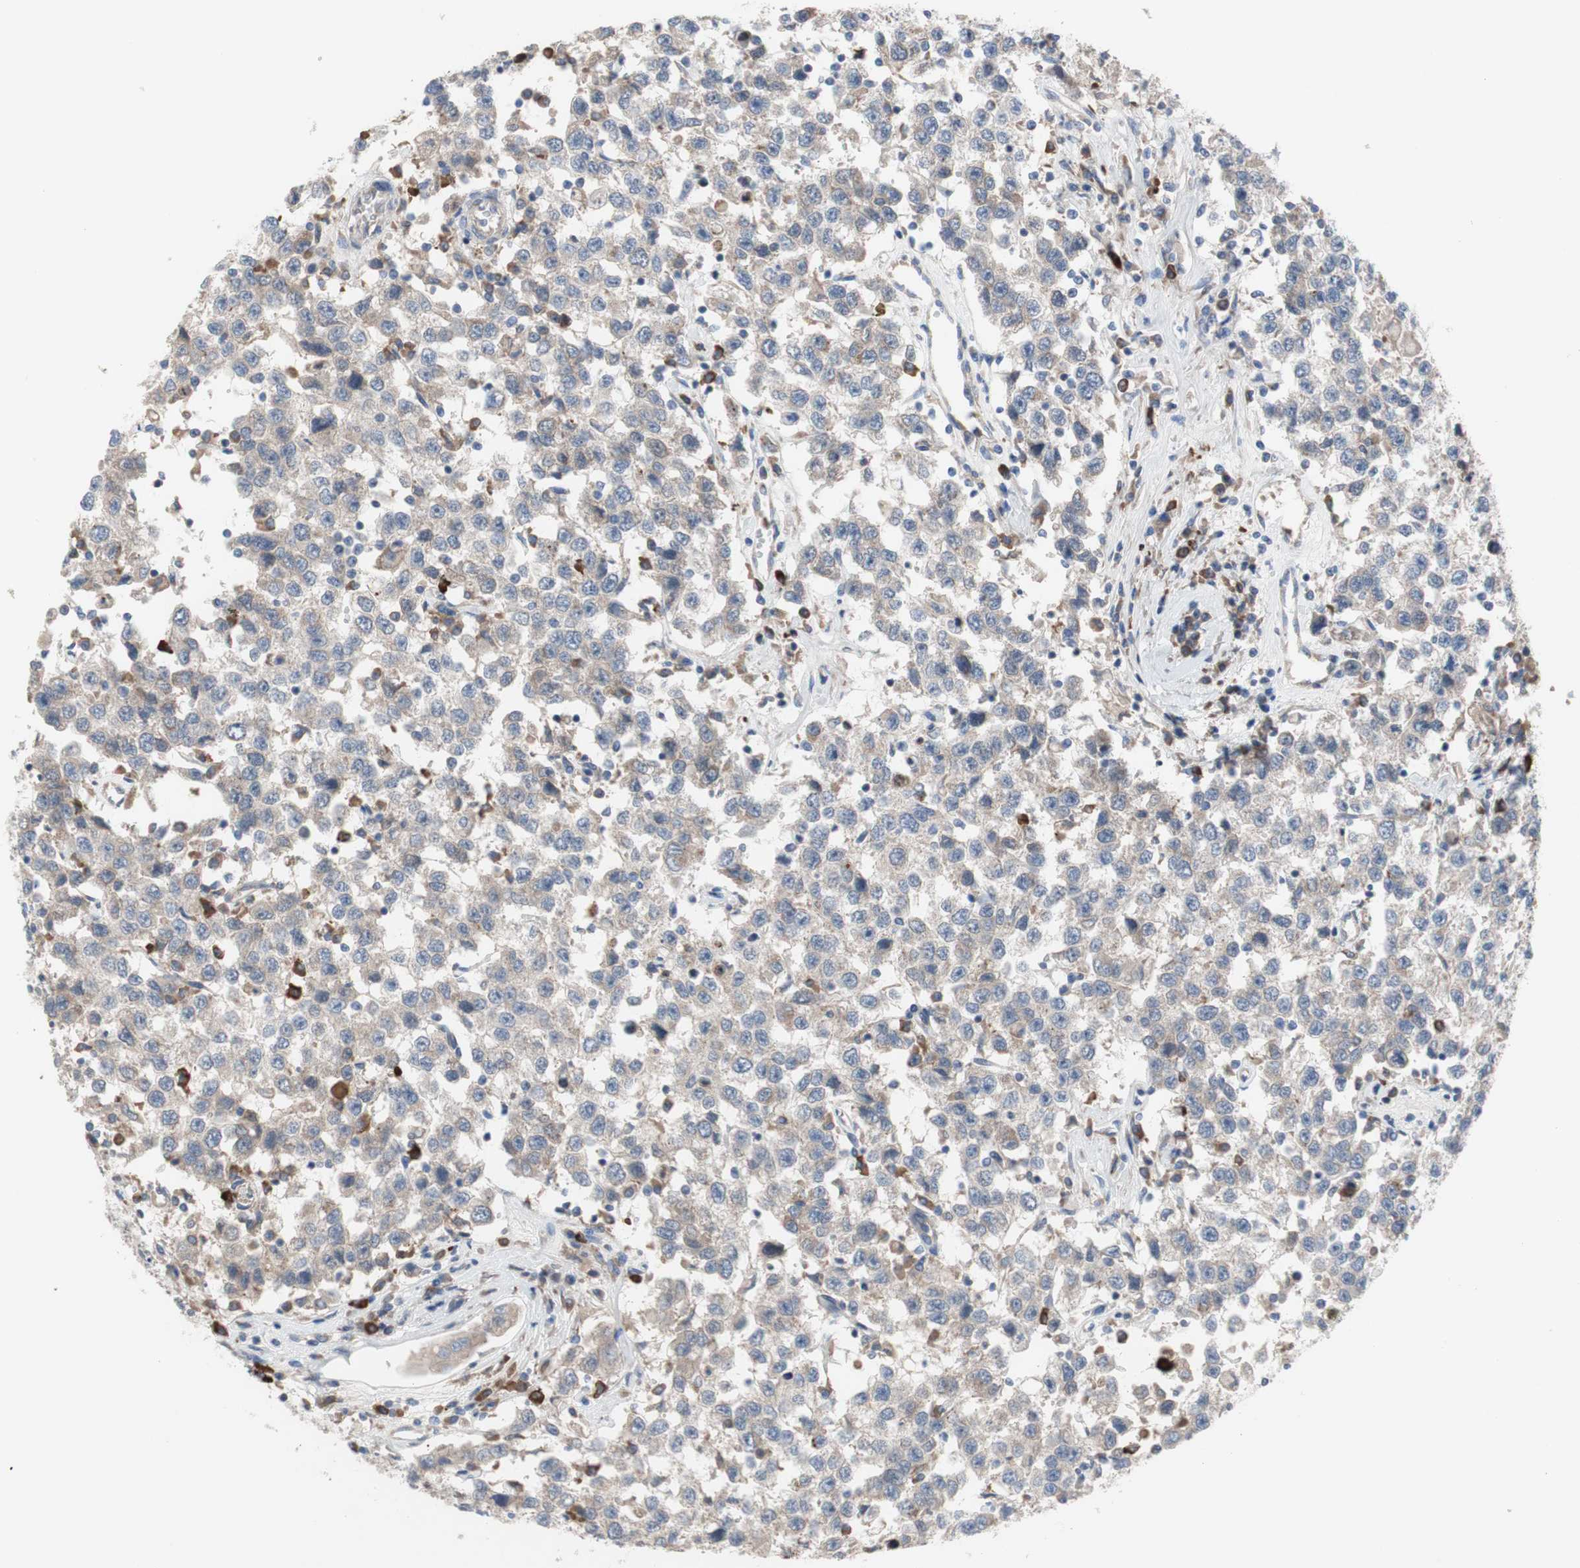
{"staining": {"intensity": "weak", "quantity": ">75%", "location": "cytoplasmic/membranous"}, "tissue": "testis cancer", "cell_type": "Tumor cells", "image_type": "cancer", "snomed": [{"axis": "morphology", "description": "Seminoma, NOS"}, {"axis": "topography", "description": "Testis"}], "caption": "Protein expression analysis of testis cancer reveals weak cytoplasmic/membranous staining in approximately >75% of tumor cells.", "gene": "TTC14", "patient": {"sex": "male", "age": 41}}